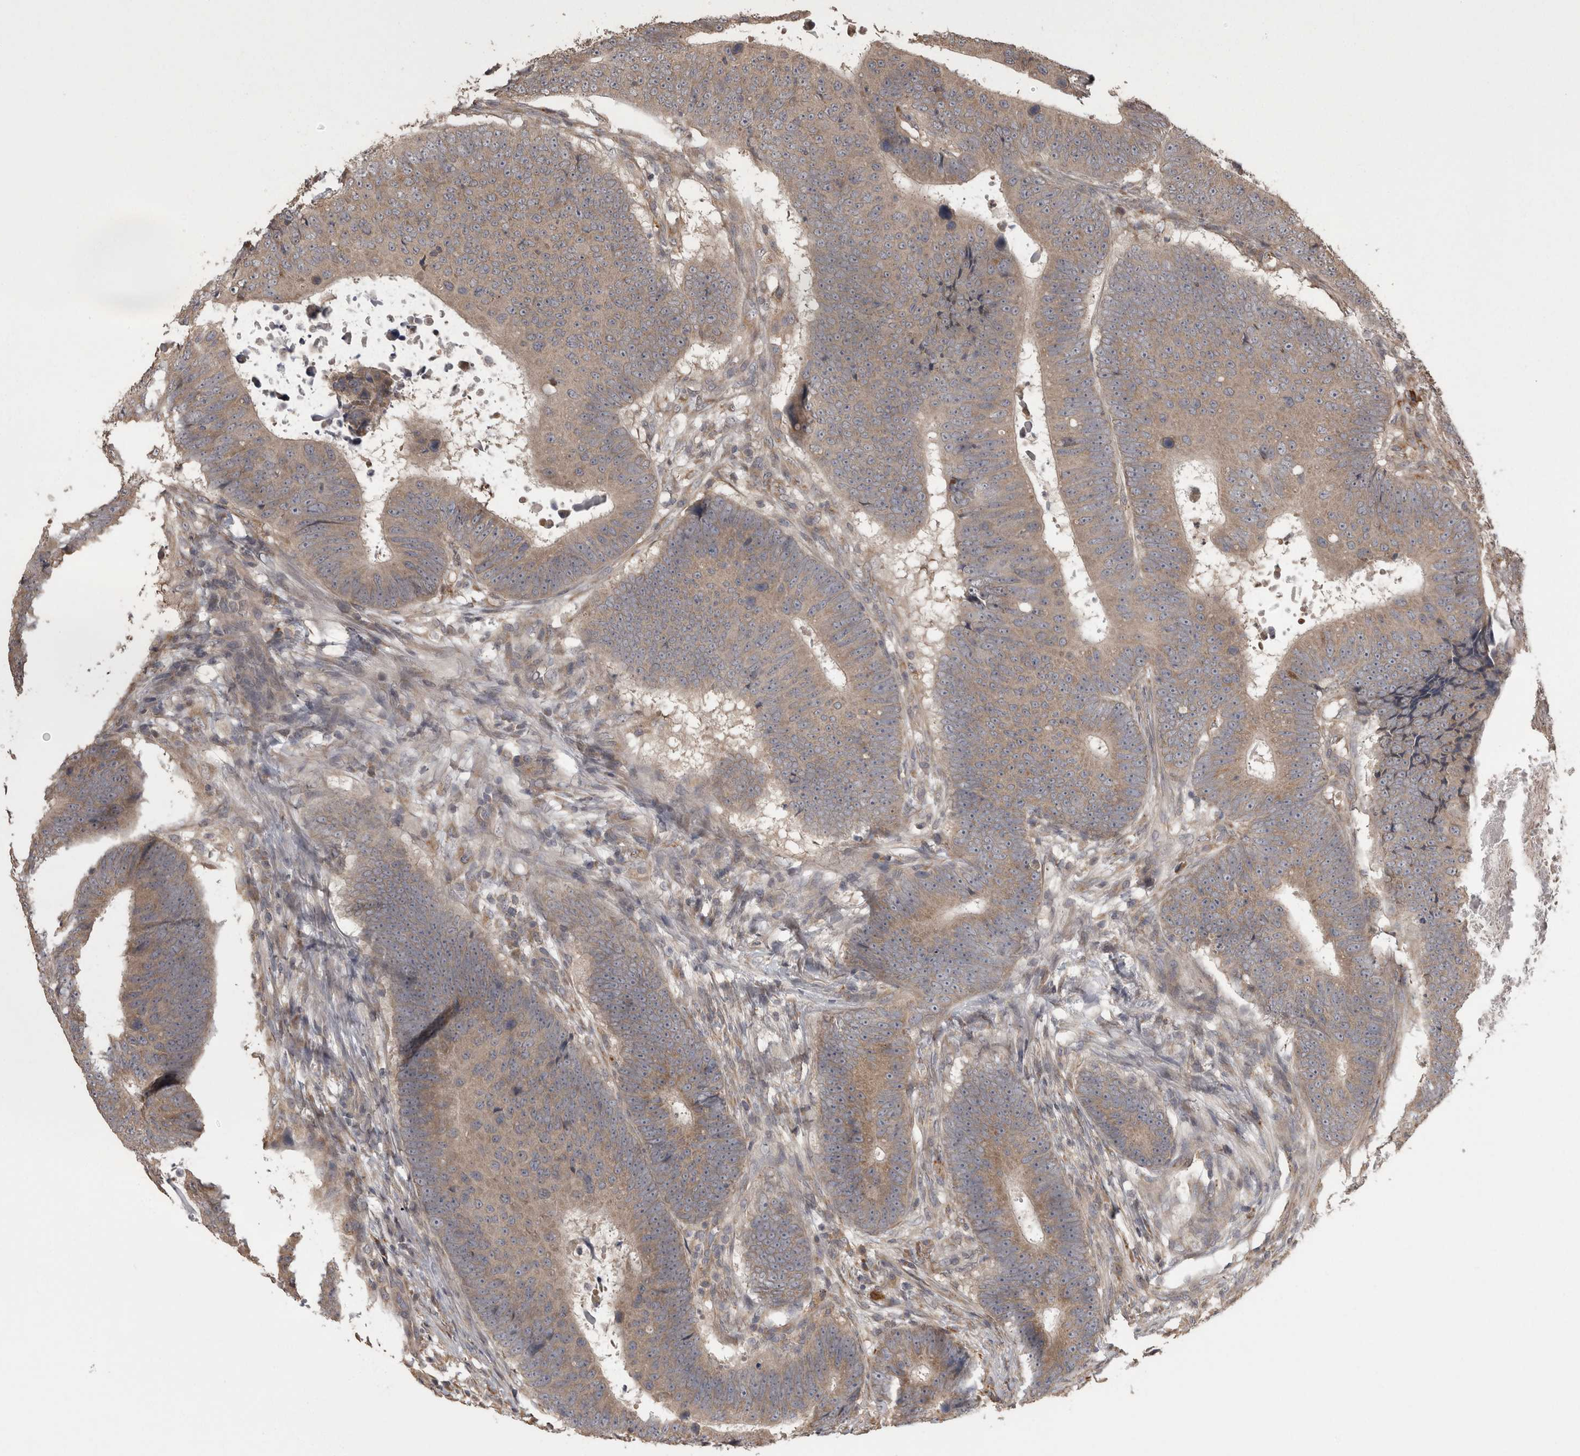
{"staining": {"intensity": "weak", "quantity": ">75%", "location": "cytoplasmic/membranous"}, "tissue": "colorectal cancer", "cell_type": "Tumor cells", "image_type": "cancer", "snomed": [{"axis": "morphology", "description": "Adenocarcinoma, NOS"}, {"axis": "topography", "description": "Colon"}], "caption": "Immunohistochemistry (DAB) staining of human colorectal cancer (adenocarcinoma) shows weak cytoplasmic/membranous protein positivity in approximately >75% of tumor cells.", "gene": "RAB29", "patient": {"sex": "male", "age": 56}}